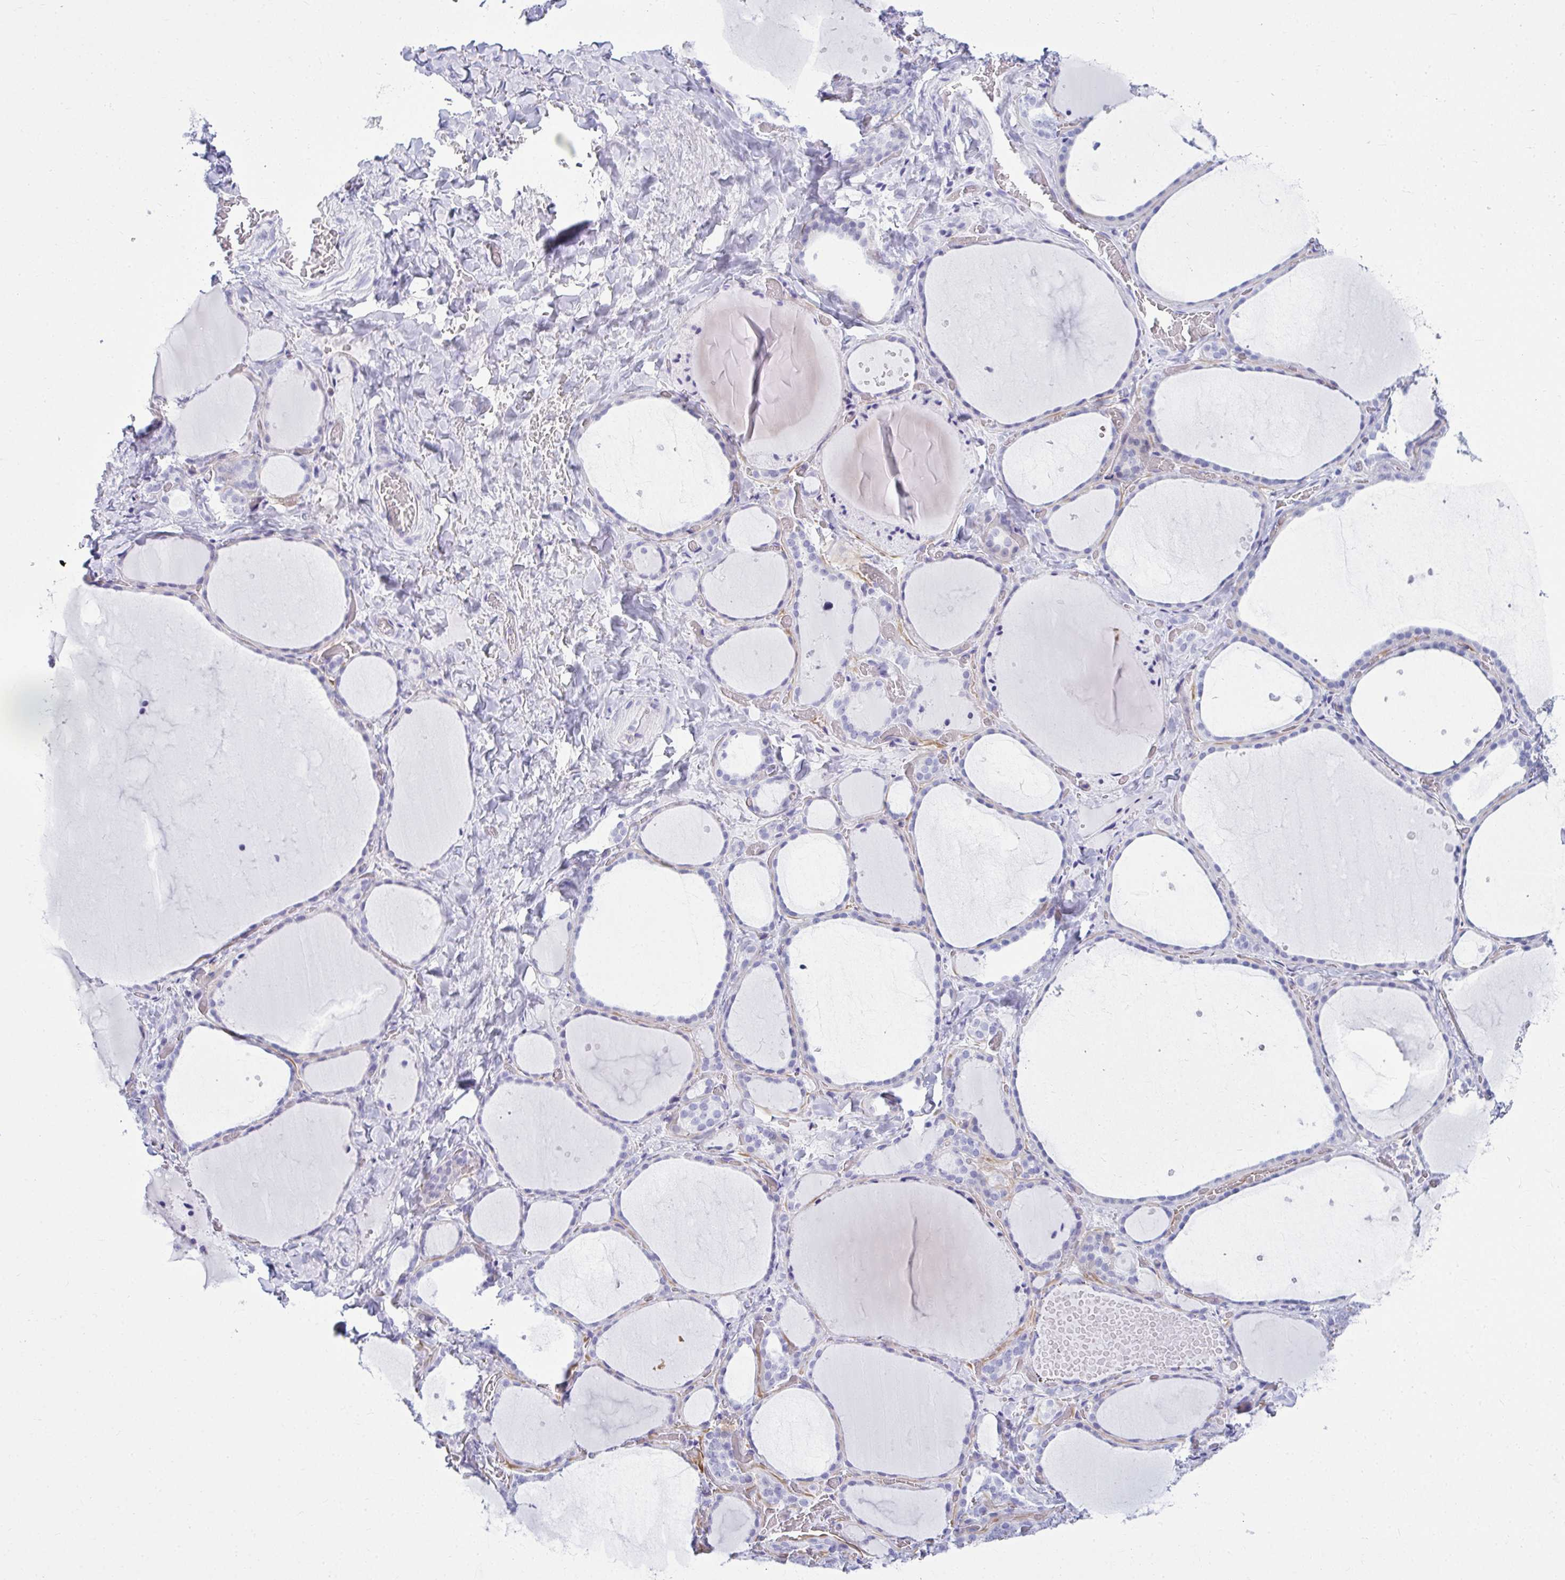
{"staining": {"intensity": "negative", "quantity": "none", "location": "none"}, "tissue": "thyroid gland", "cell_type": "Glandular cells", "image_type": "normal", "snomed": [{"axis": "morphology", "description": "Normal tissue, NOS"}, {"axis": "topography", "description": "Thyroid gland"}], "caption": "IHC photomicrograph of benign thyroid gland: thyroid gland stained with DAB (3,3'-diaminobenzidine) displays no significant protein staining in glandular cells.", "gene": "CLGN", "patient": {"sex": "female", "age": 36}}